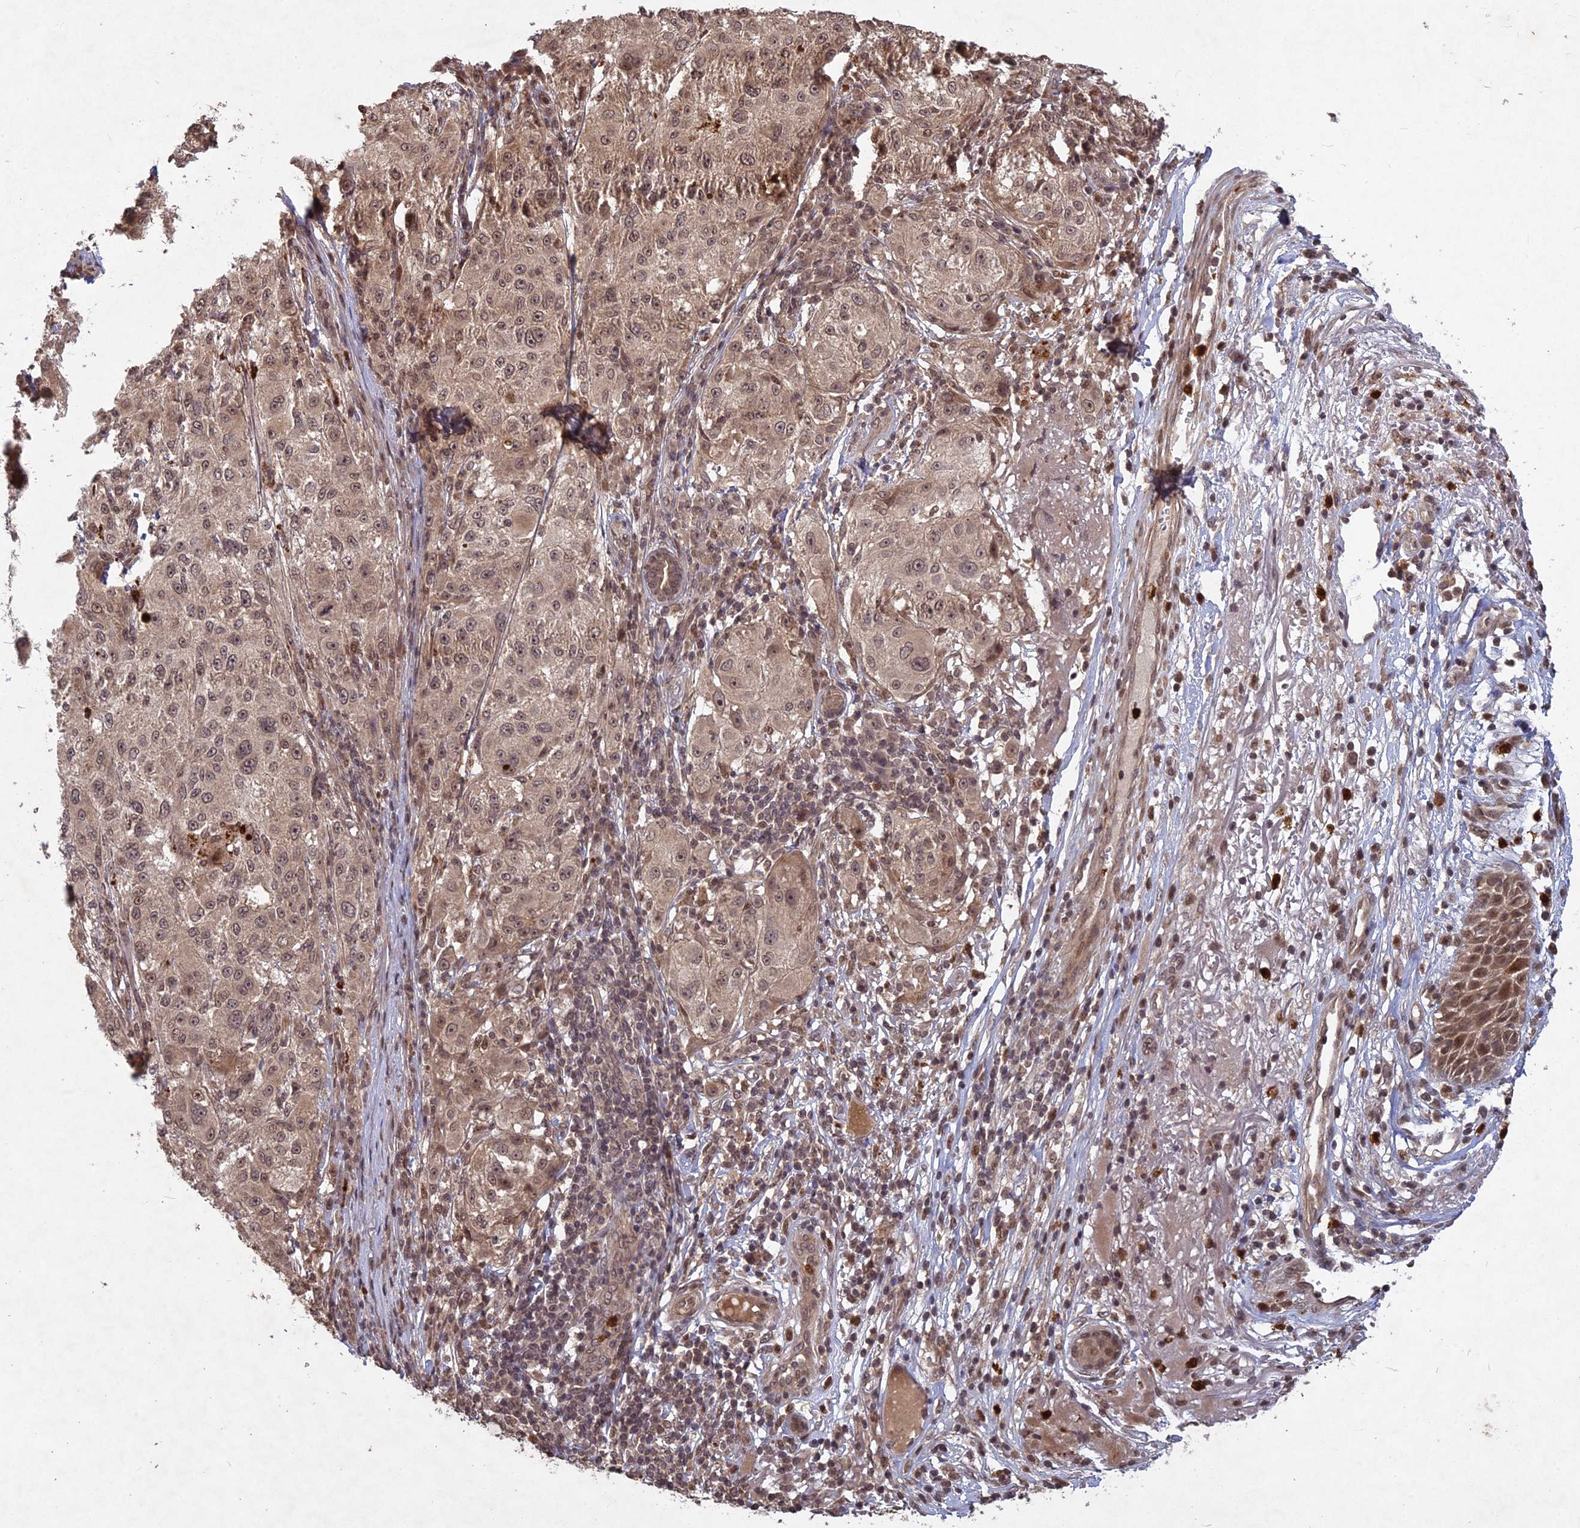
{"staining": {"intensity": "moderate", "quantity": ">75%", "location": "nuclear"}, "tissue": "melanoma", "cell_type": "Tumor cells", "image_type": "cancer", "snomed": [{"axis": "morphology", "description": "Necrosis, NOS"}, {"axis": "morphology", "description": "Malignant melanoma, NOS"}, {"axis": "topography", "description": "Skin"}], "caption": "Protein analysis of melanoma tissue demonstrates moderate nuclear staining in approximately >75% of tumor cells. The protein is stained brown, and the nuclei are stained in blue (DAB (3,3'-diaminobenzidine) IHC with brightfield microscopy, high magnification).", "gene": "SRMS", "patient": {"sex": "female", "age": 87}}